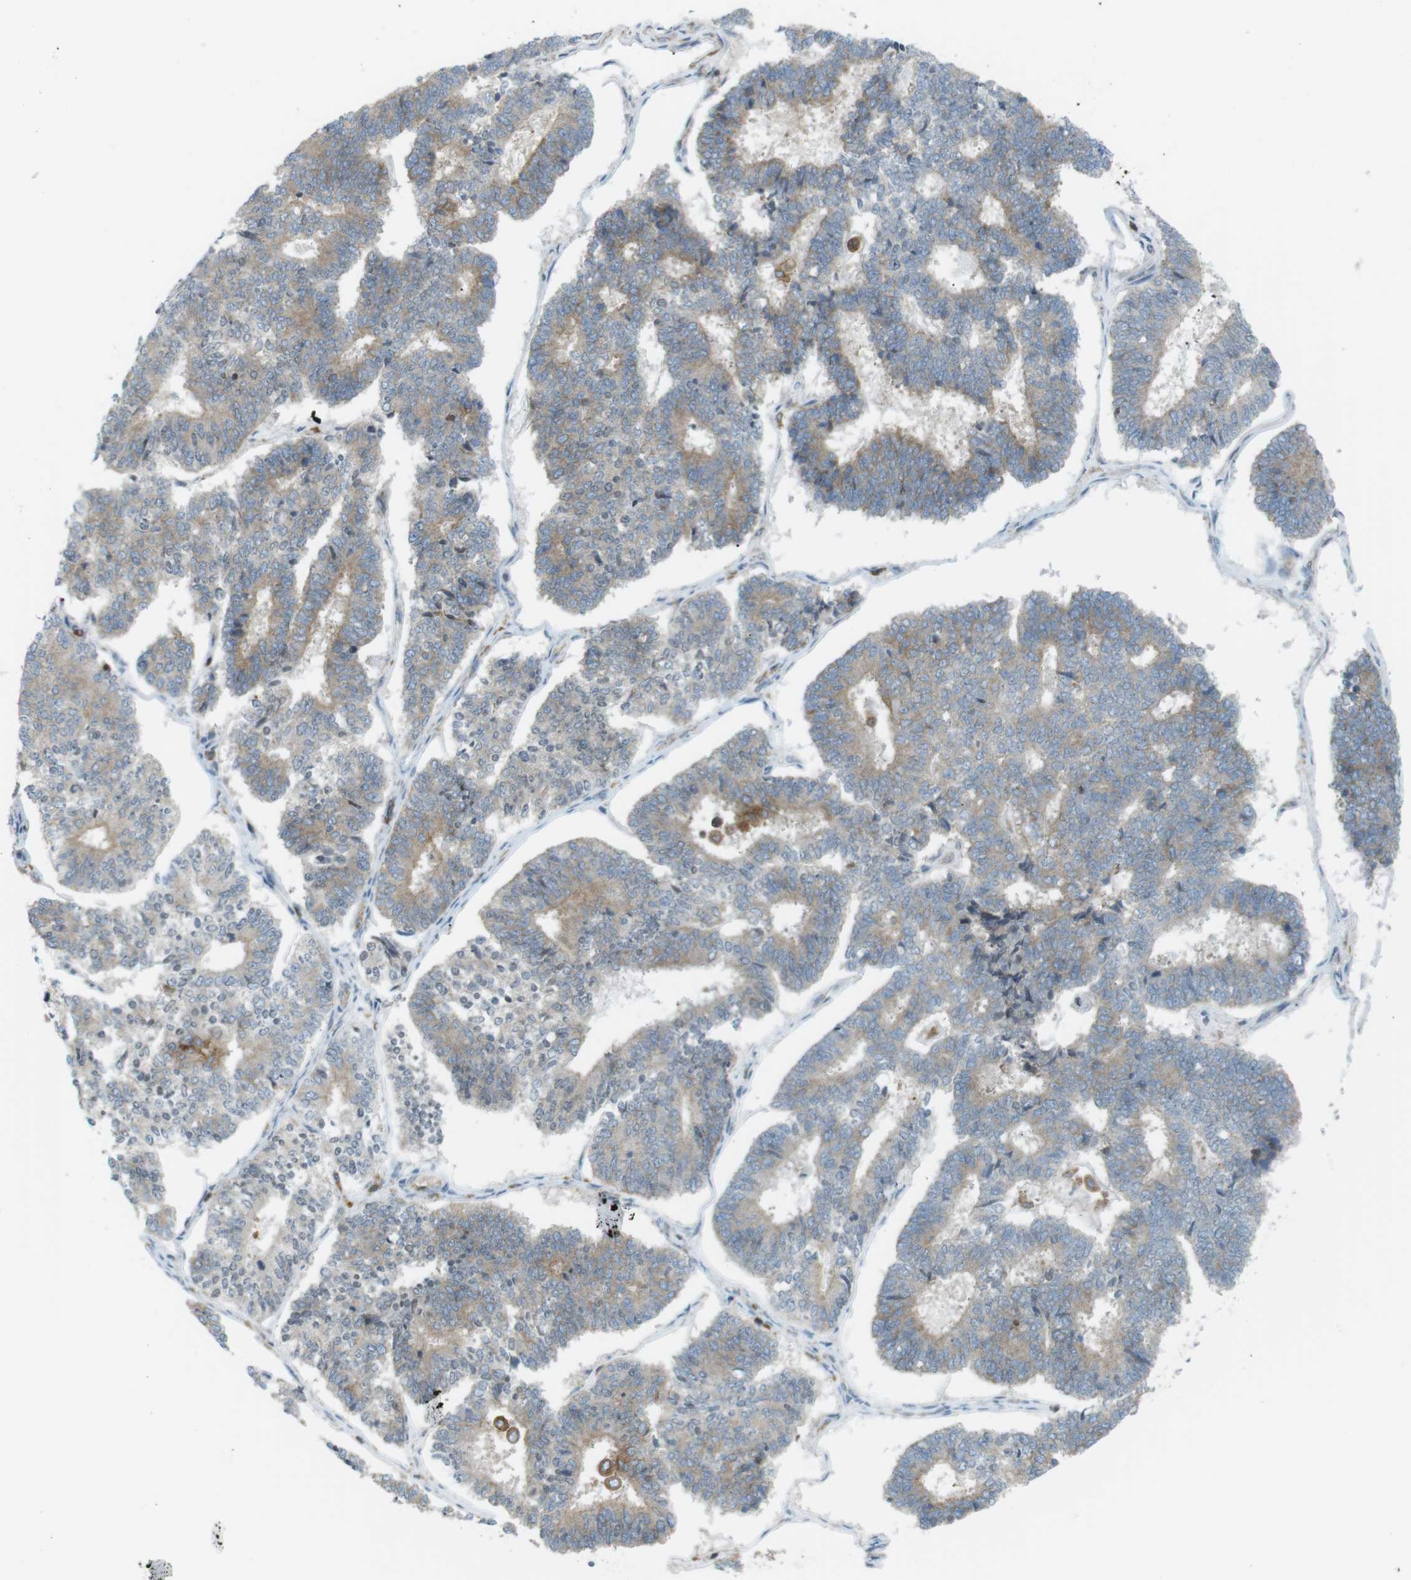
{"staining": {"intensity": "weak", "quantity": ">75%", "location": "cytoplasmic/membranous"}, "tissue": "endometrial cancer", "cell_type": "Tumor cells", "image_type": "cancer", "snomed": [{"axis": "morphology", "description": "Adenocarcinoma, NOS"}, {"axis": "topography", "description": "Endometrium"}], "caption": "Immunohistochemical staining of human adenocarcinoma (endometrial) demonstrates weak cytoplasmic/membranous protein expression in about >75% of tumor cells.", "gene": "FLII", "patient": {"sex": "female", "age": 70}}